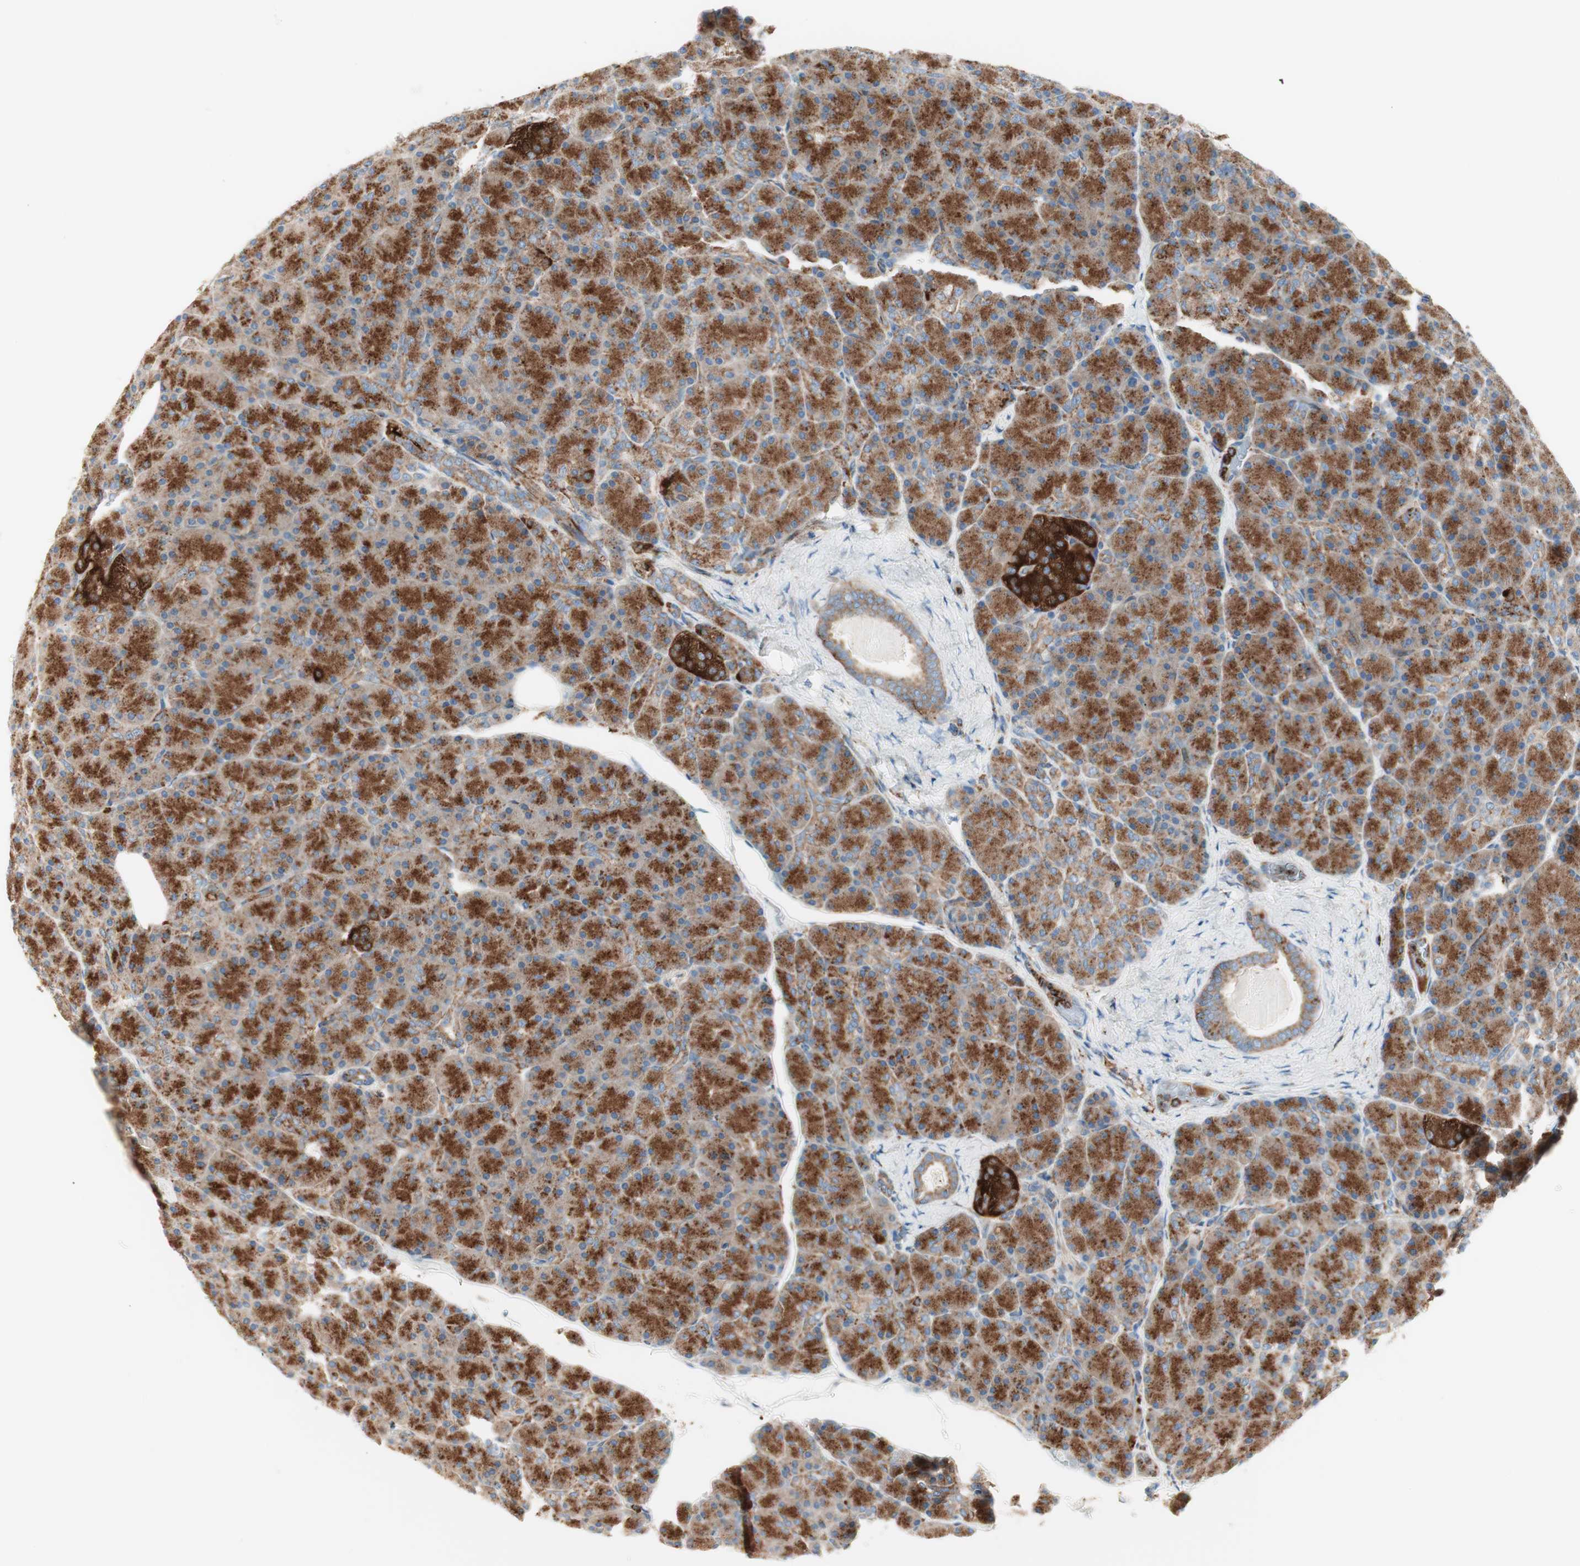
{"staining": {"intensity": "strong", "quantity": ">75%", "location": "cytoplasmic/membranous"}, "tissue": "pancreas", "cell_type": "Exocrine glandular cells", "image_type": "normal", "snomed": [{"axis": "morphology", "description": "Normal tissue, NOS"}, {"axis": "topography", "description": "Pancreas"}], "caption": "Immunohistochemistry of normal human pancreas reveals high levels of strong cytoplasmic/membranous expression in approximately >75% of exocrine glandular cells.", "gene": "ATP6V1G1", "patient": {"sex": "female", "age": 43}}